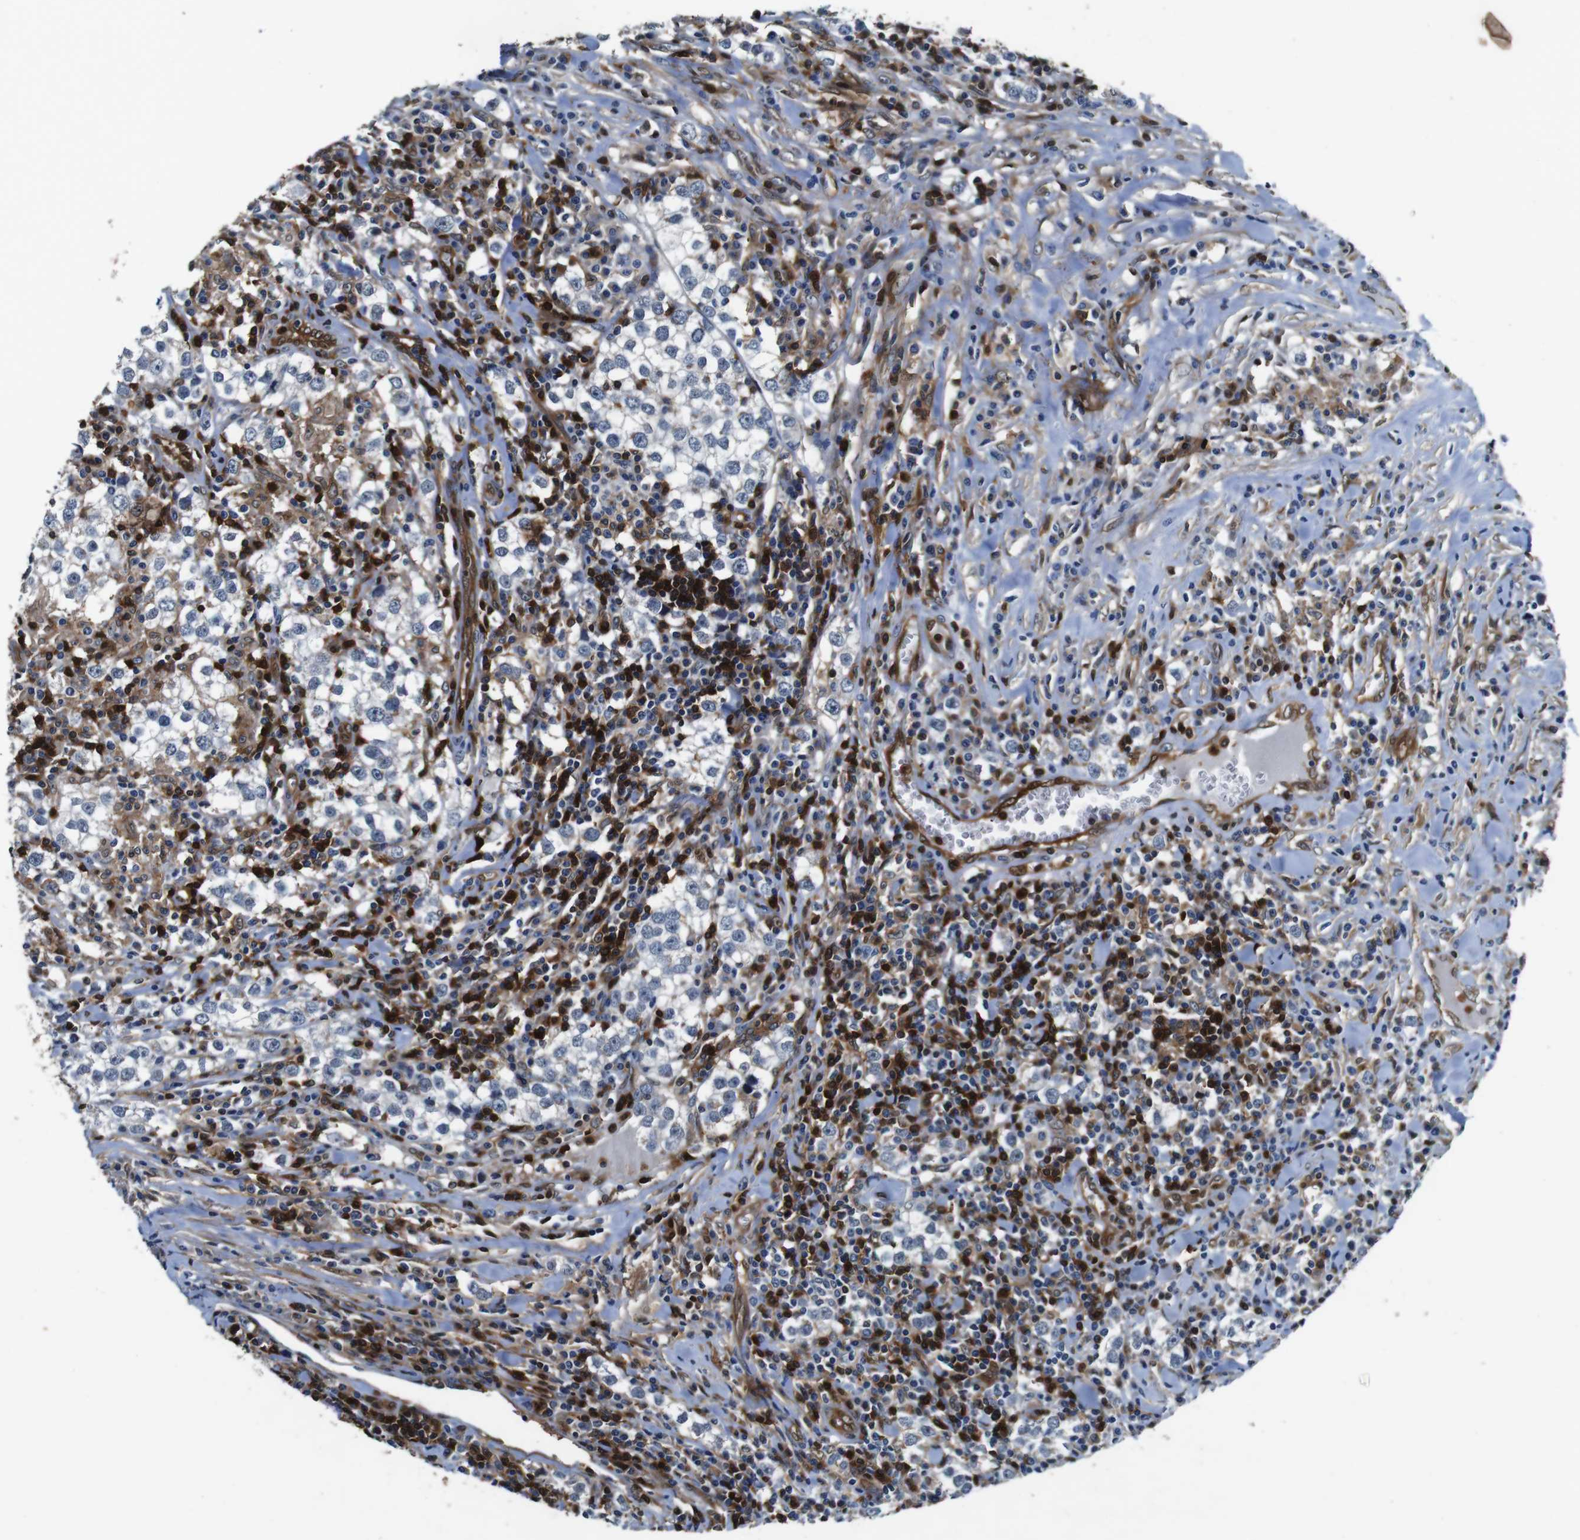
{"staining": {"intensity": "moderate", "quantity": "<25%", "location": "cytoplasmic/membranous"}, "tissue": "testis cancer", "cell_type": "Tumor cells", "image_type": "cancer", "snomed": [{"axis": "morphology", "description": "Seminoma, NOS"}, {"axis": "morphology", "description": "Carcinoma, Embryonal, NOS"}, {"axis": "topography", "description": "Testis"}], "caption": "Human testis cancer (embryonal carcinoma) stained with a protein marker reveals moderate staining in tumor cells.", "gene": "ANXA1", "patient": {"sex": "male", "age": 36}}